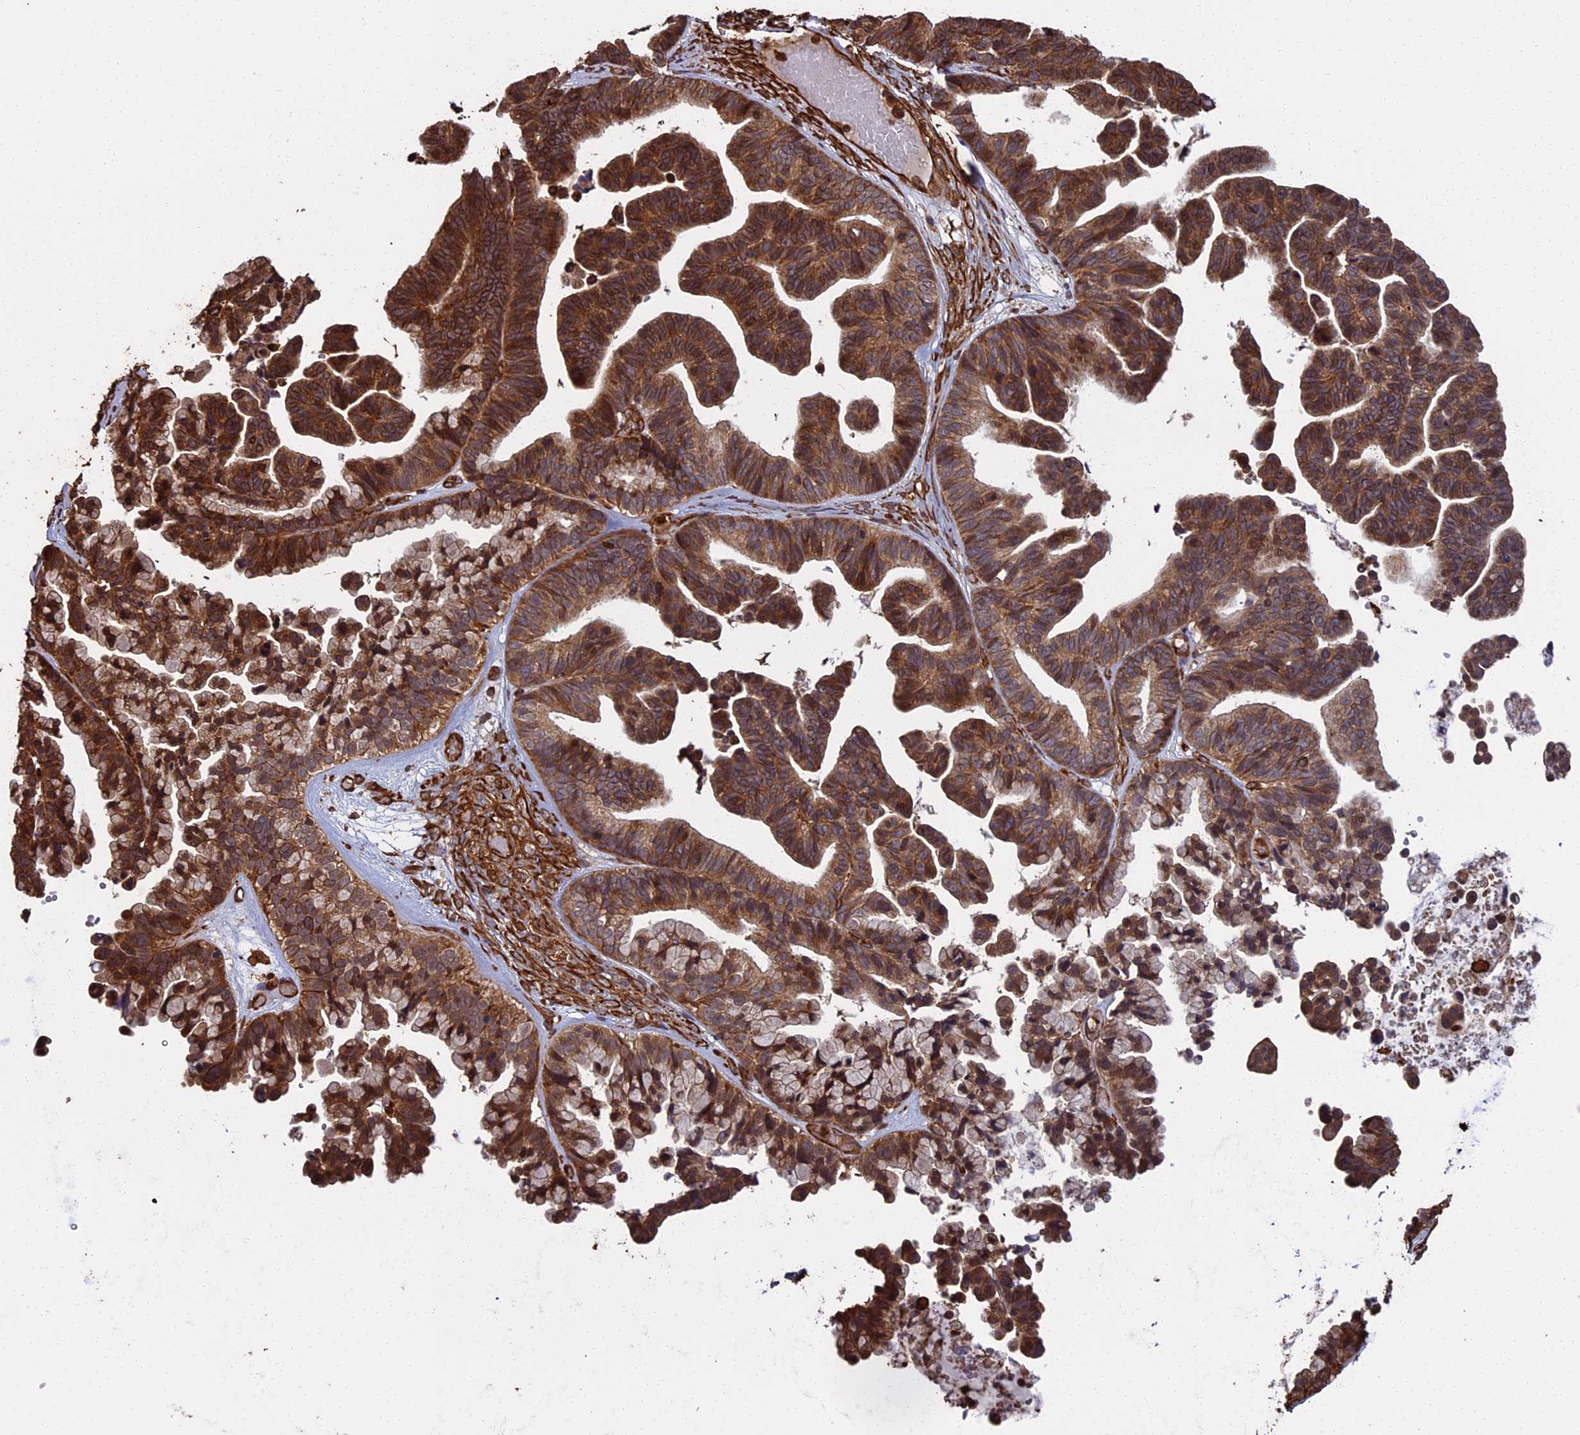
{"staining": {"intensity": "strong", "quantity": ">75%", "location": "cytoplasmic/membranous"}, "tissue": "ovarian cancer", "cell_type": "Tumor cells", "image_type": "cancer", "snomed": [{"axis": "morphology", "description": "Cystadenocarcinoma, serous, NOS"}, {"axis": "topography", "description": "Ovary"}], "caption": "High-power microscopy captured an immunohistochemistry image of ovarian cancer, revealing strong cytoplasmic/membranous expression in about >75% of tumor cells.", "gene": "CCDC124", "patient": {"sex": "female", "age": 56}}